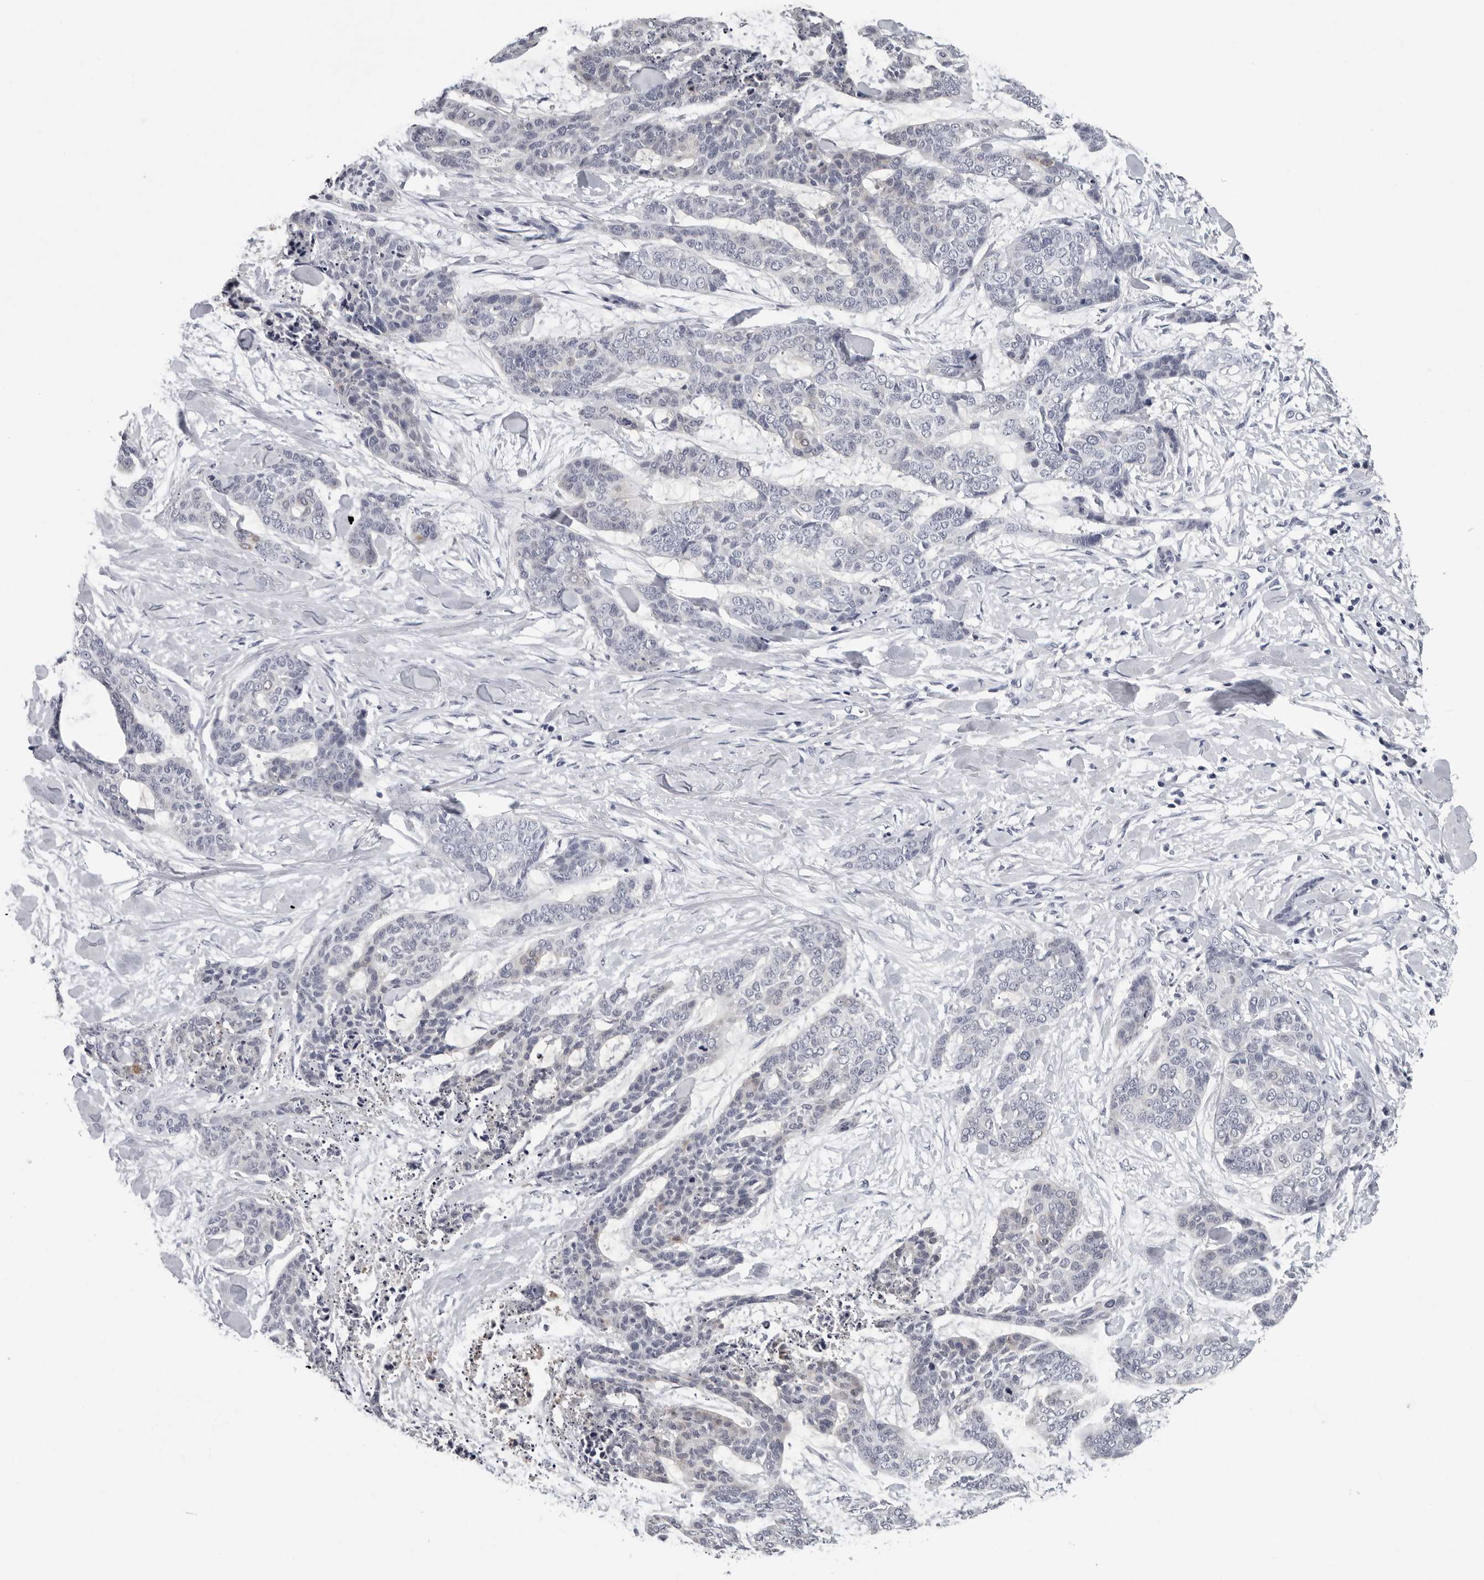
{"staining": {"intensity": "negative", "quantity": "none", "location": "none"}, "tissue": "skin cancer", "cell_type": "Tumor cells", "image_type": "cancer", "snomed": [{"axis": "morphology", "description": "Basal cell carcinoma"}, {"axis": "topography", "description": "Skin"}], "caption": "Tumor cells are negative for protein expression in human skin cancer. (DAB (3,3'-diaminobenzidine) immunohistochemistry (IHC), high magnification).", "gene": "CCDC28B", "patient": {"sex": "female", "age": 64}}